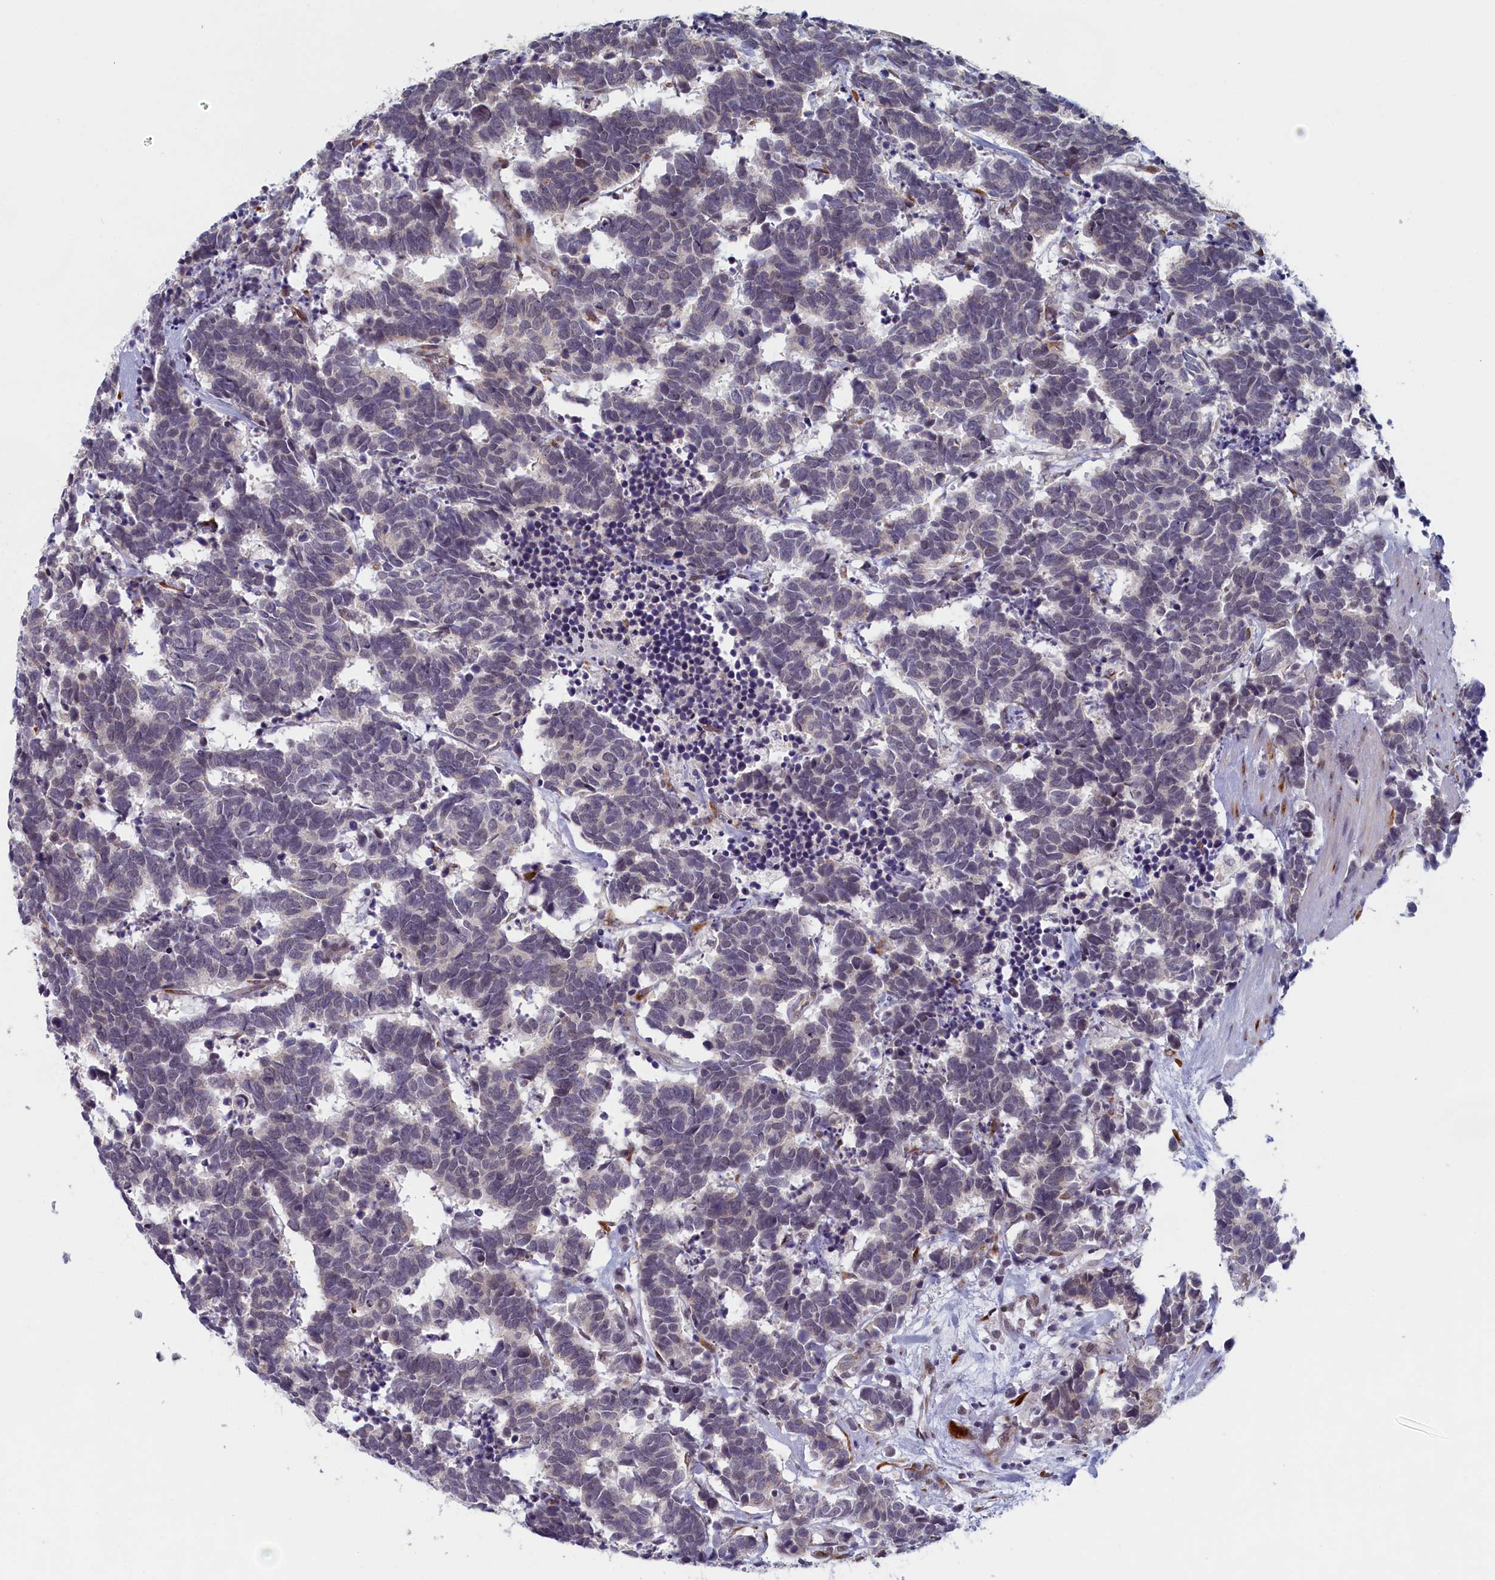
{"staining": {"intensity": "negative", "quantity": "none", "location": "none"}, "tissue": "carcinoid", "cell_type": "Tumor cells", "image_type": "cancer", "snomed": [{"axis": "morphology", "description": "Carcinoma, NOS"}, {"axis": "morphology", "description": "Carcinoid, malignant, NOS"}, {"axis": "topography", "description": "Urinary bladder"}], "caption": "The immunohistochemistry photomicrograph has no significant staining in tumor cells of carcinoid tissue.", "gene": "DNAJC17", "patient": {"sex": "male", "age": 57}}